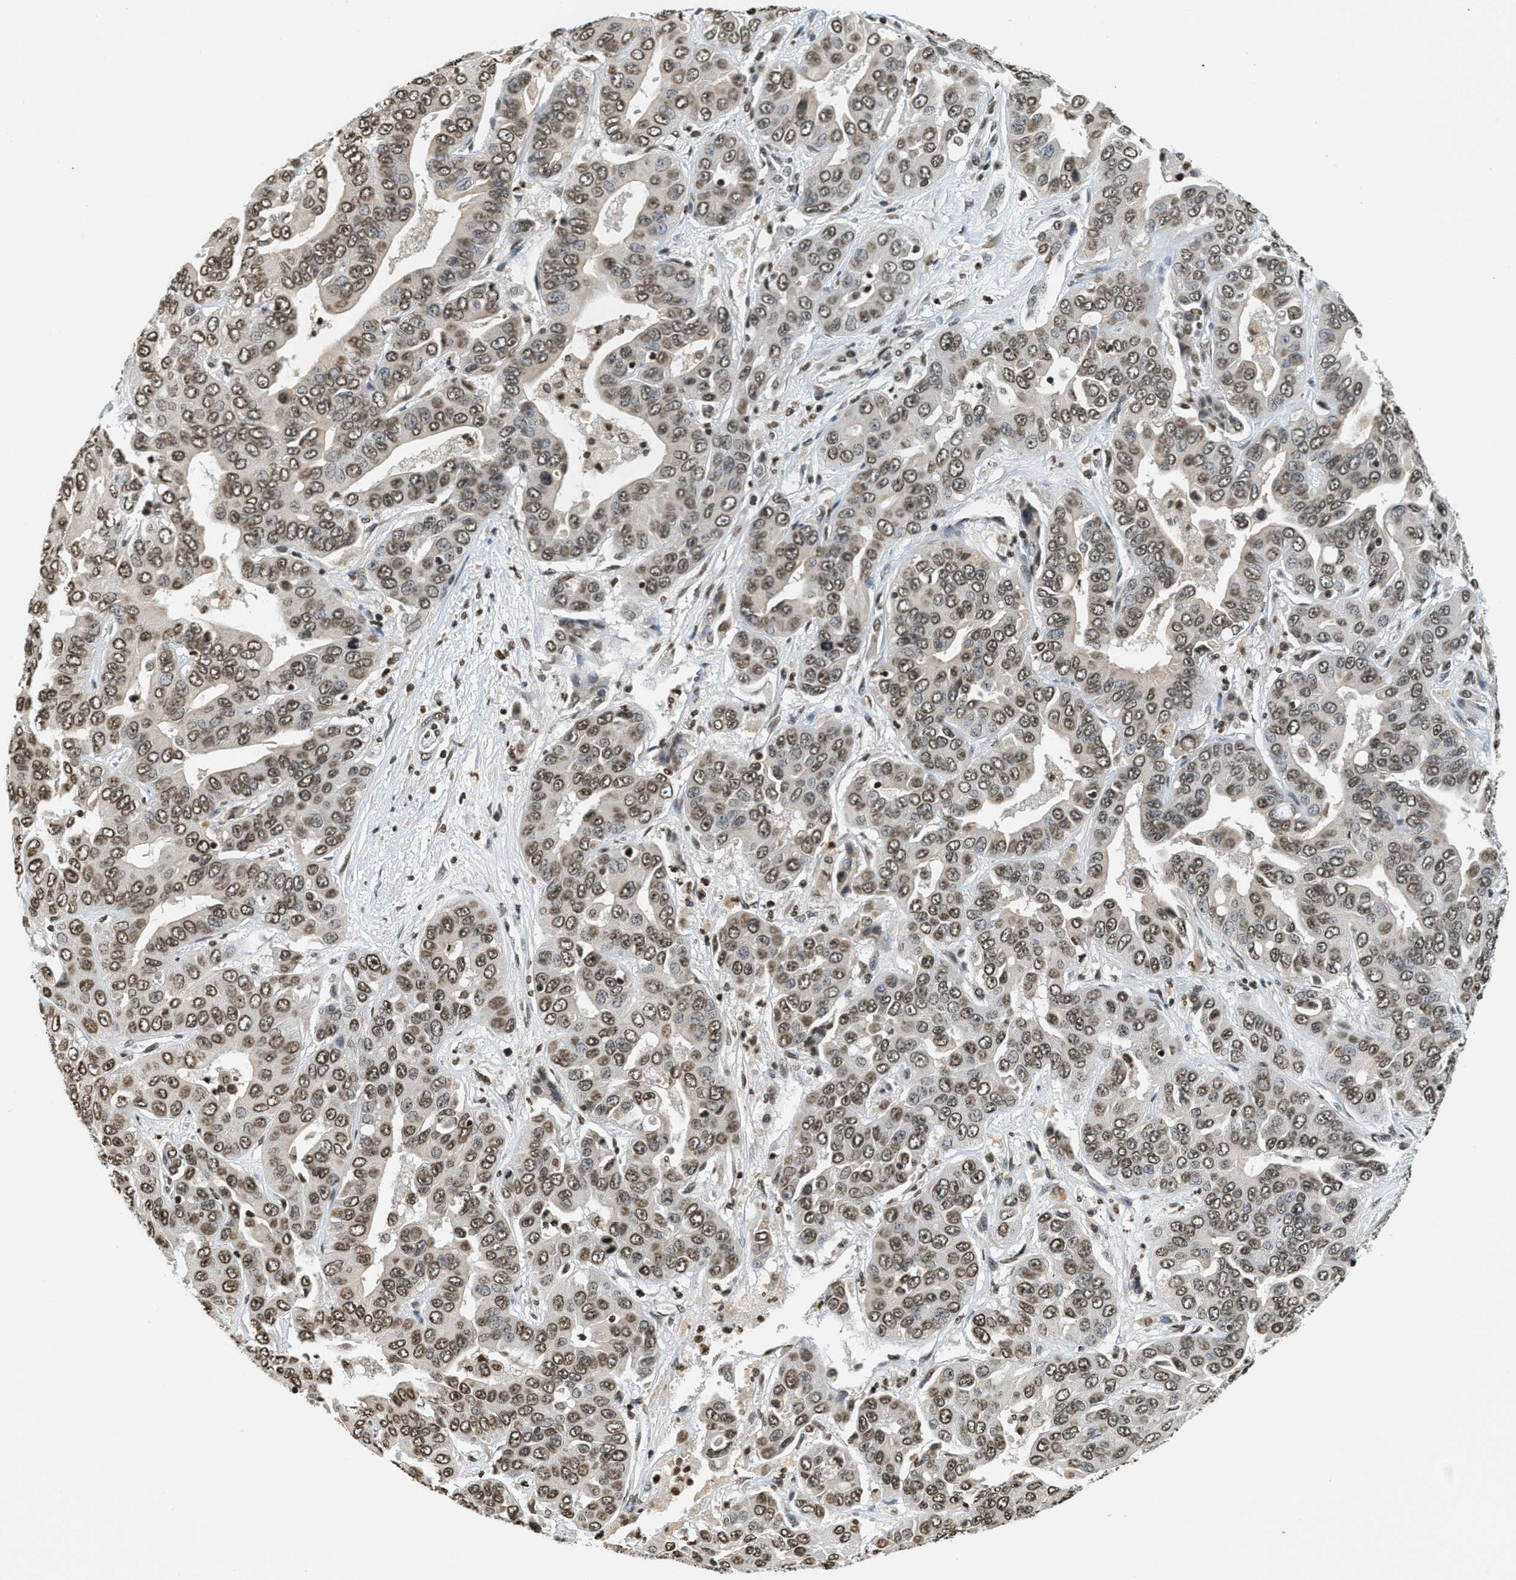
{"staining": {"intensity": "moderate", "quantity": ">75%", "location": "nuclear"}, "tissue": "liver cancer", "cell_type": "Tumor cells", "image_type": "cancer", "snomed": [{"axis": "morphology", "description": "Cholangiocarcinoma"}, {"axis": "topography", "description": "Liver"}], "caption": "Immunohistochemical staining of liver cancer (cholangiocarcinoma) exhibits moderate nuclear protein positivity in about >75% of tumor cells.", "gene": "LDB2", "patient": {"sex": "female", "age": 52}}